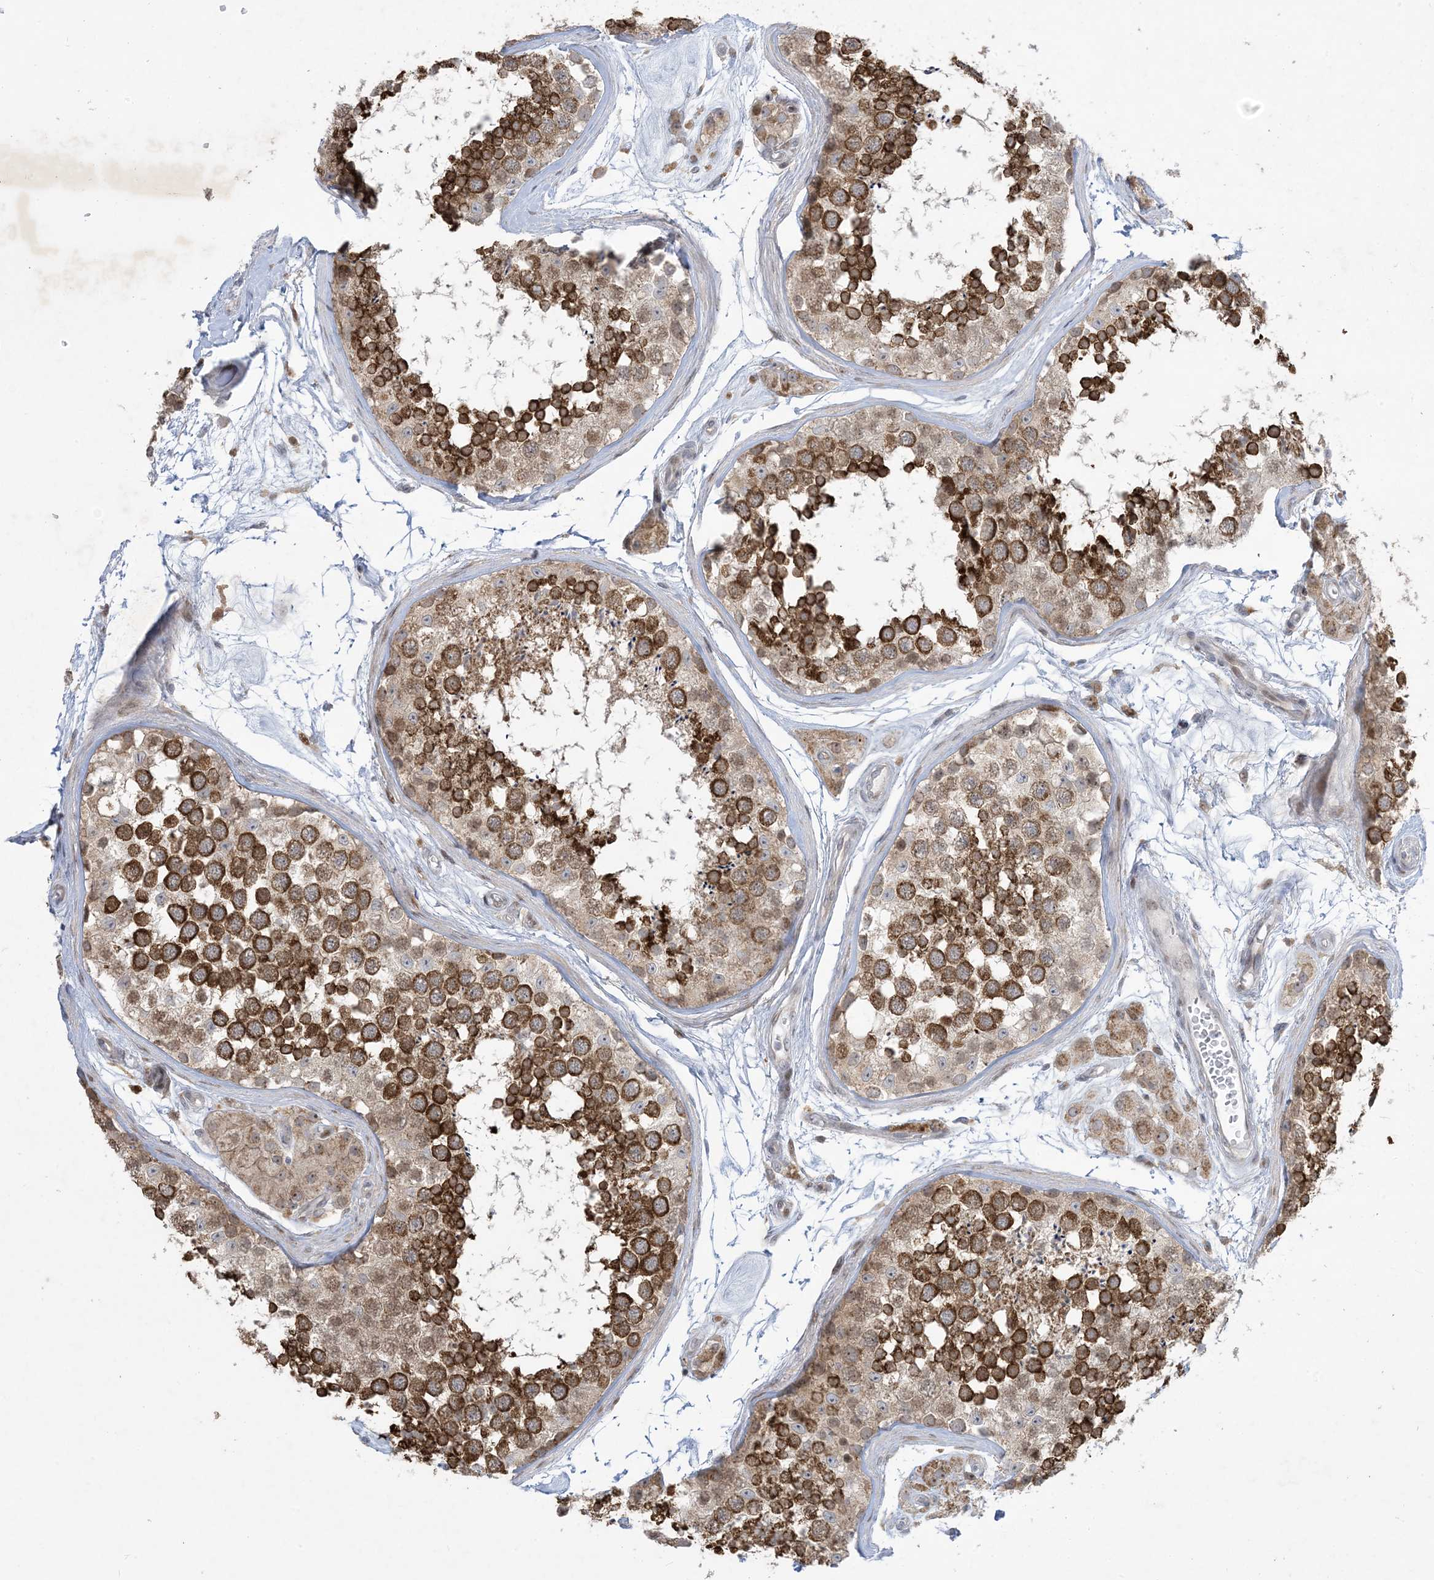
{"staining": {"intensity": "strong", "quantity": ">75%", "location": "cytoplasmic/membranous"}, "tissue": "testis", "cell_type": "Cells in seminiferous ducts", "image_type": "normal", "snomed": [{"axis": "morphology", "description": "Normal tissue, NOS"}, {"axis": "topography", "description": "Testis"}], "caption": "Approximately >75% of cells in seminiferous ducts in normal testis exhibit strong cytoplasmic/membranous protein staining as visualized by brown immunohistochemical staining.", "gene": "SOGA3", "patient": {"sex": "male", "age": 56}}